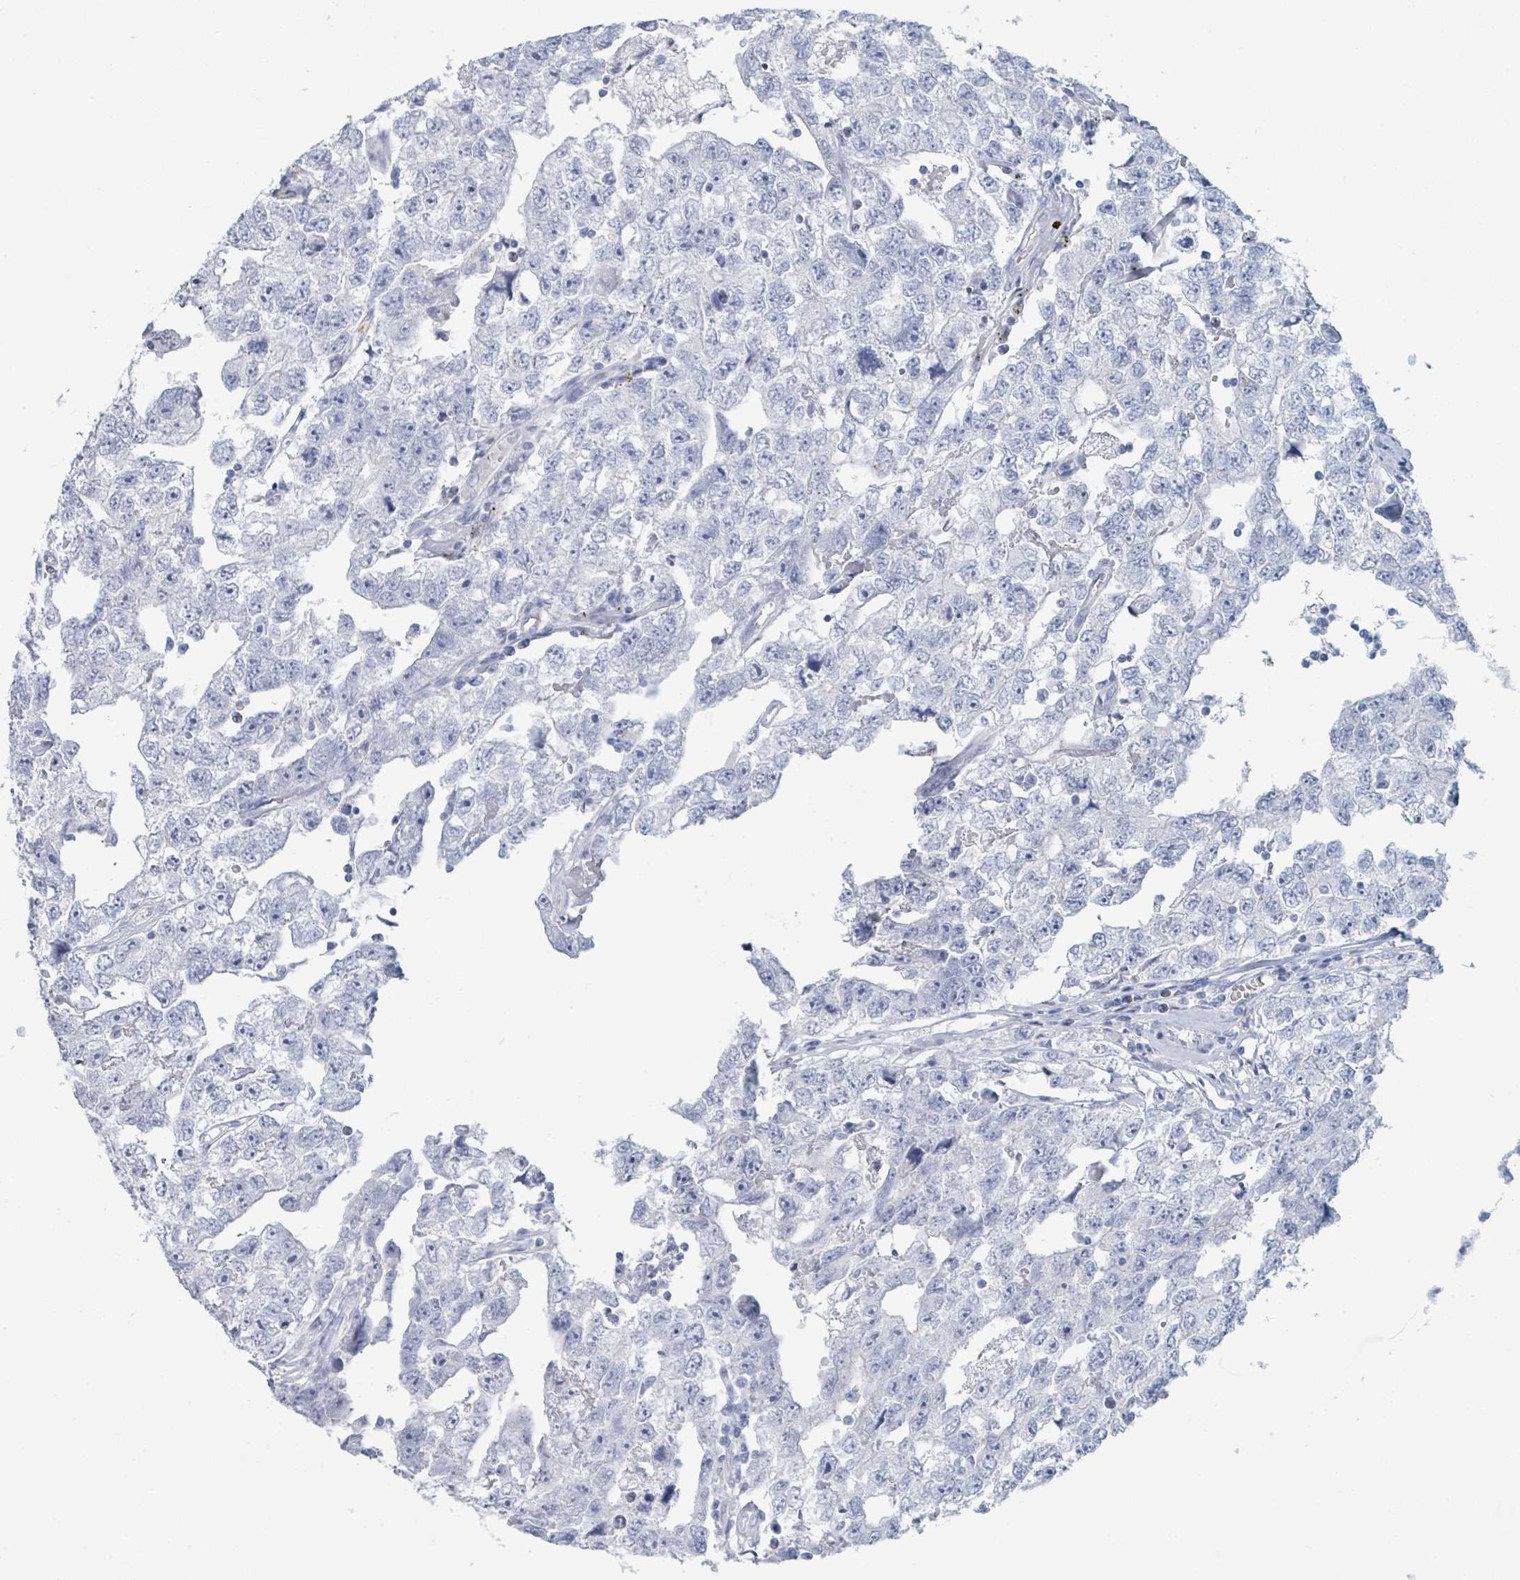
{"staining": {"intensity": "negative", "quantity": "none", "location": "none"}, "tissue": "testis cancer", "cell_type": "Tumor cells", "image_type": "cancer", "snomed": [{"axis": "morphology", "description": "Carcinoma, Embryonal, NOS"}, {"axis": "topography", "description": "Testis"}], "caption": "Human testis cancer (embryonal carcinoma) stained for a protein using immunohistochemistry demonstrates no positivity in tumor cells.", "gene": "DEFA4", "patient": {"sex": "male", "age": 22}}